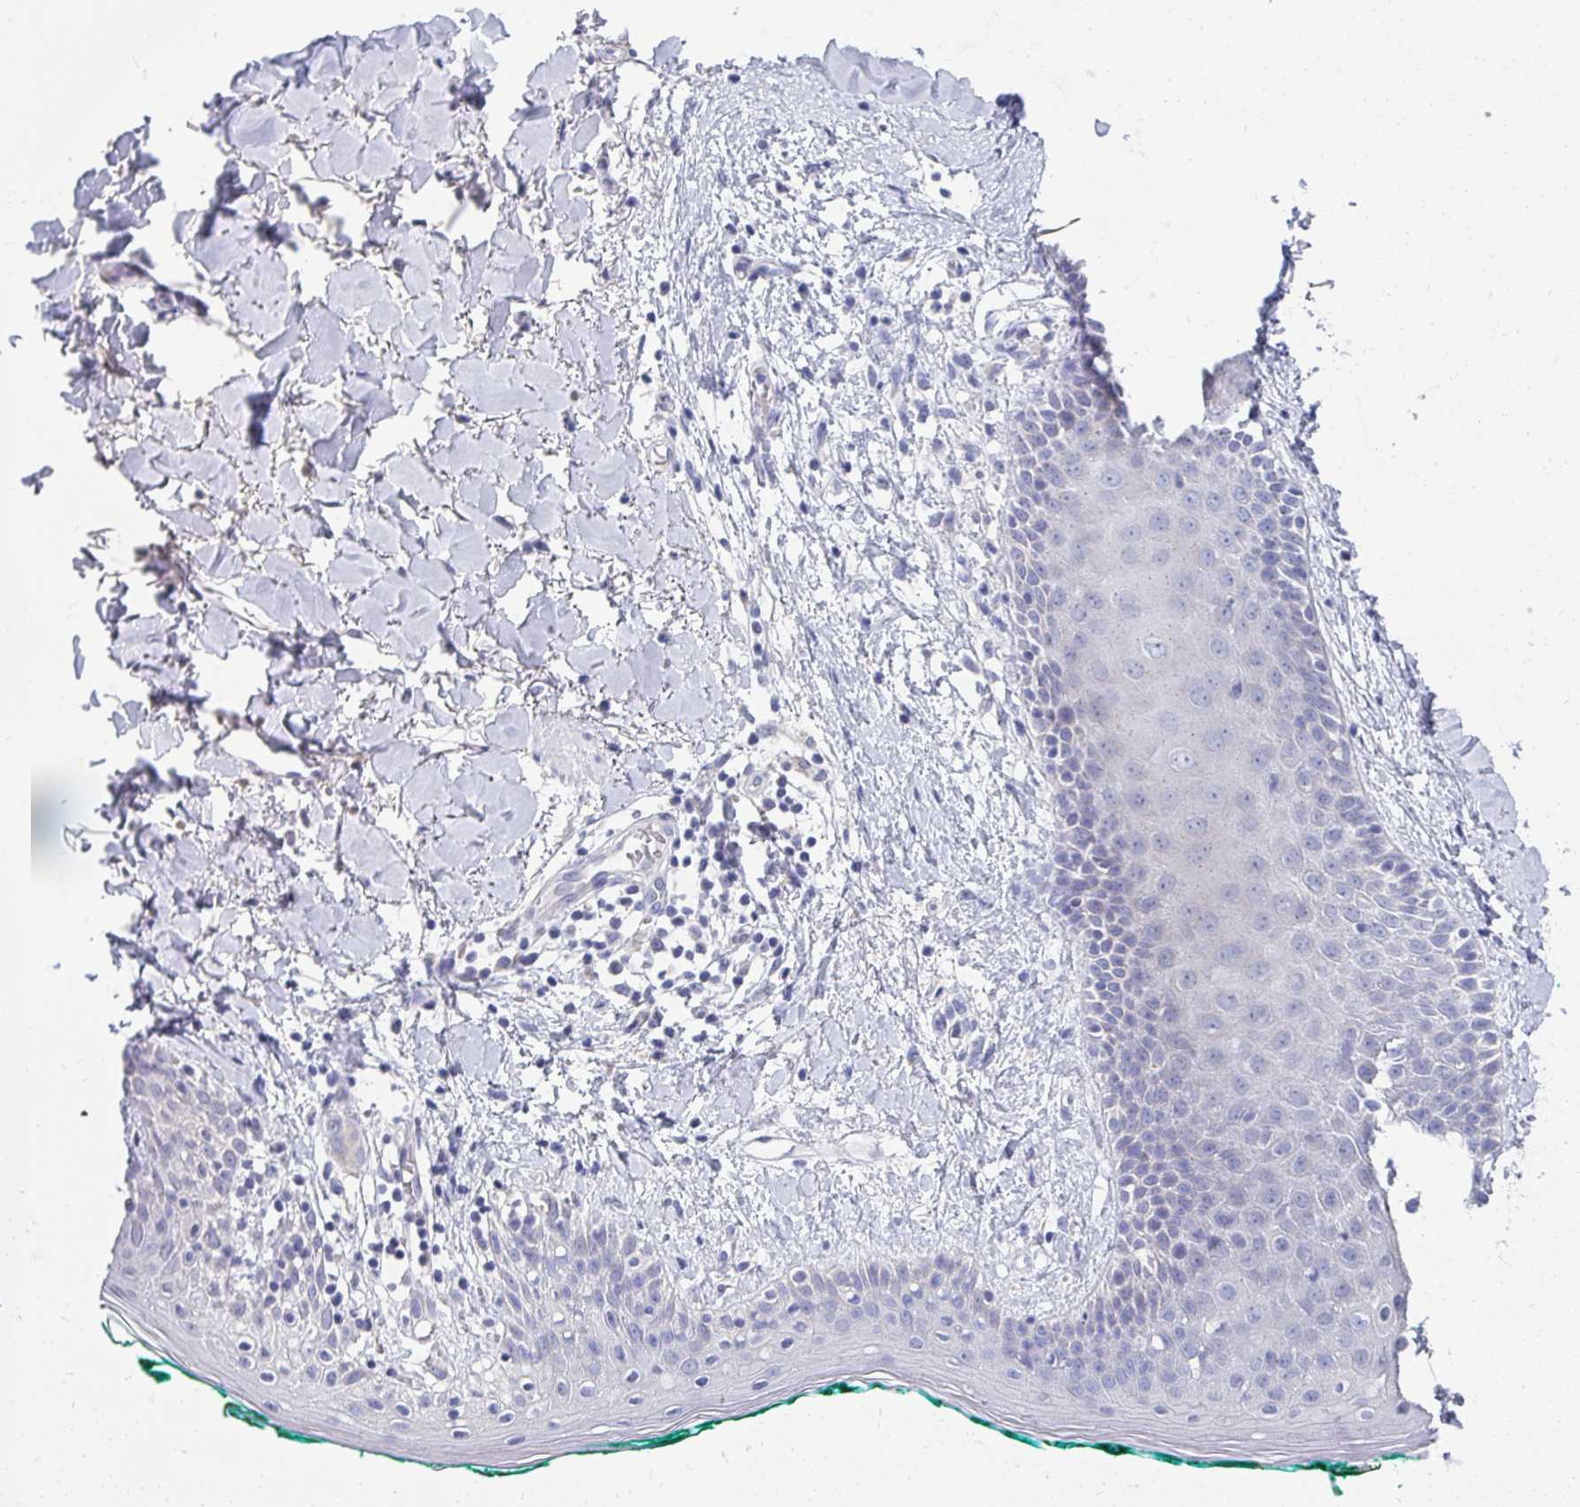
{"staining": {"intensity": "negative", "quantity": "none", "location": "none"}, "tissue": "skin", "cell_type": "Fibroblasts", "image_type": "normal", "snomed": [{"axis": "morphology", "description": "Normal tissue, NOS"}, {"axis": "topography", "description": "Skin"}], "caption": "DAB immunohistochemical staining of unremarkable skin reveals no significant staining in fibroblasts. Brightfield microscopy of immunohistochemistry stained with DAB (brown) and hematoxylin (blue), captured at high magnification.", "gene": "TMPRSS2", "patient": {"sex": "female", "age": 34}}